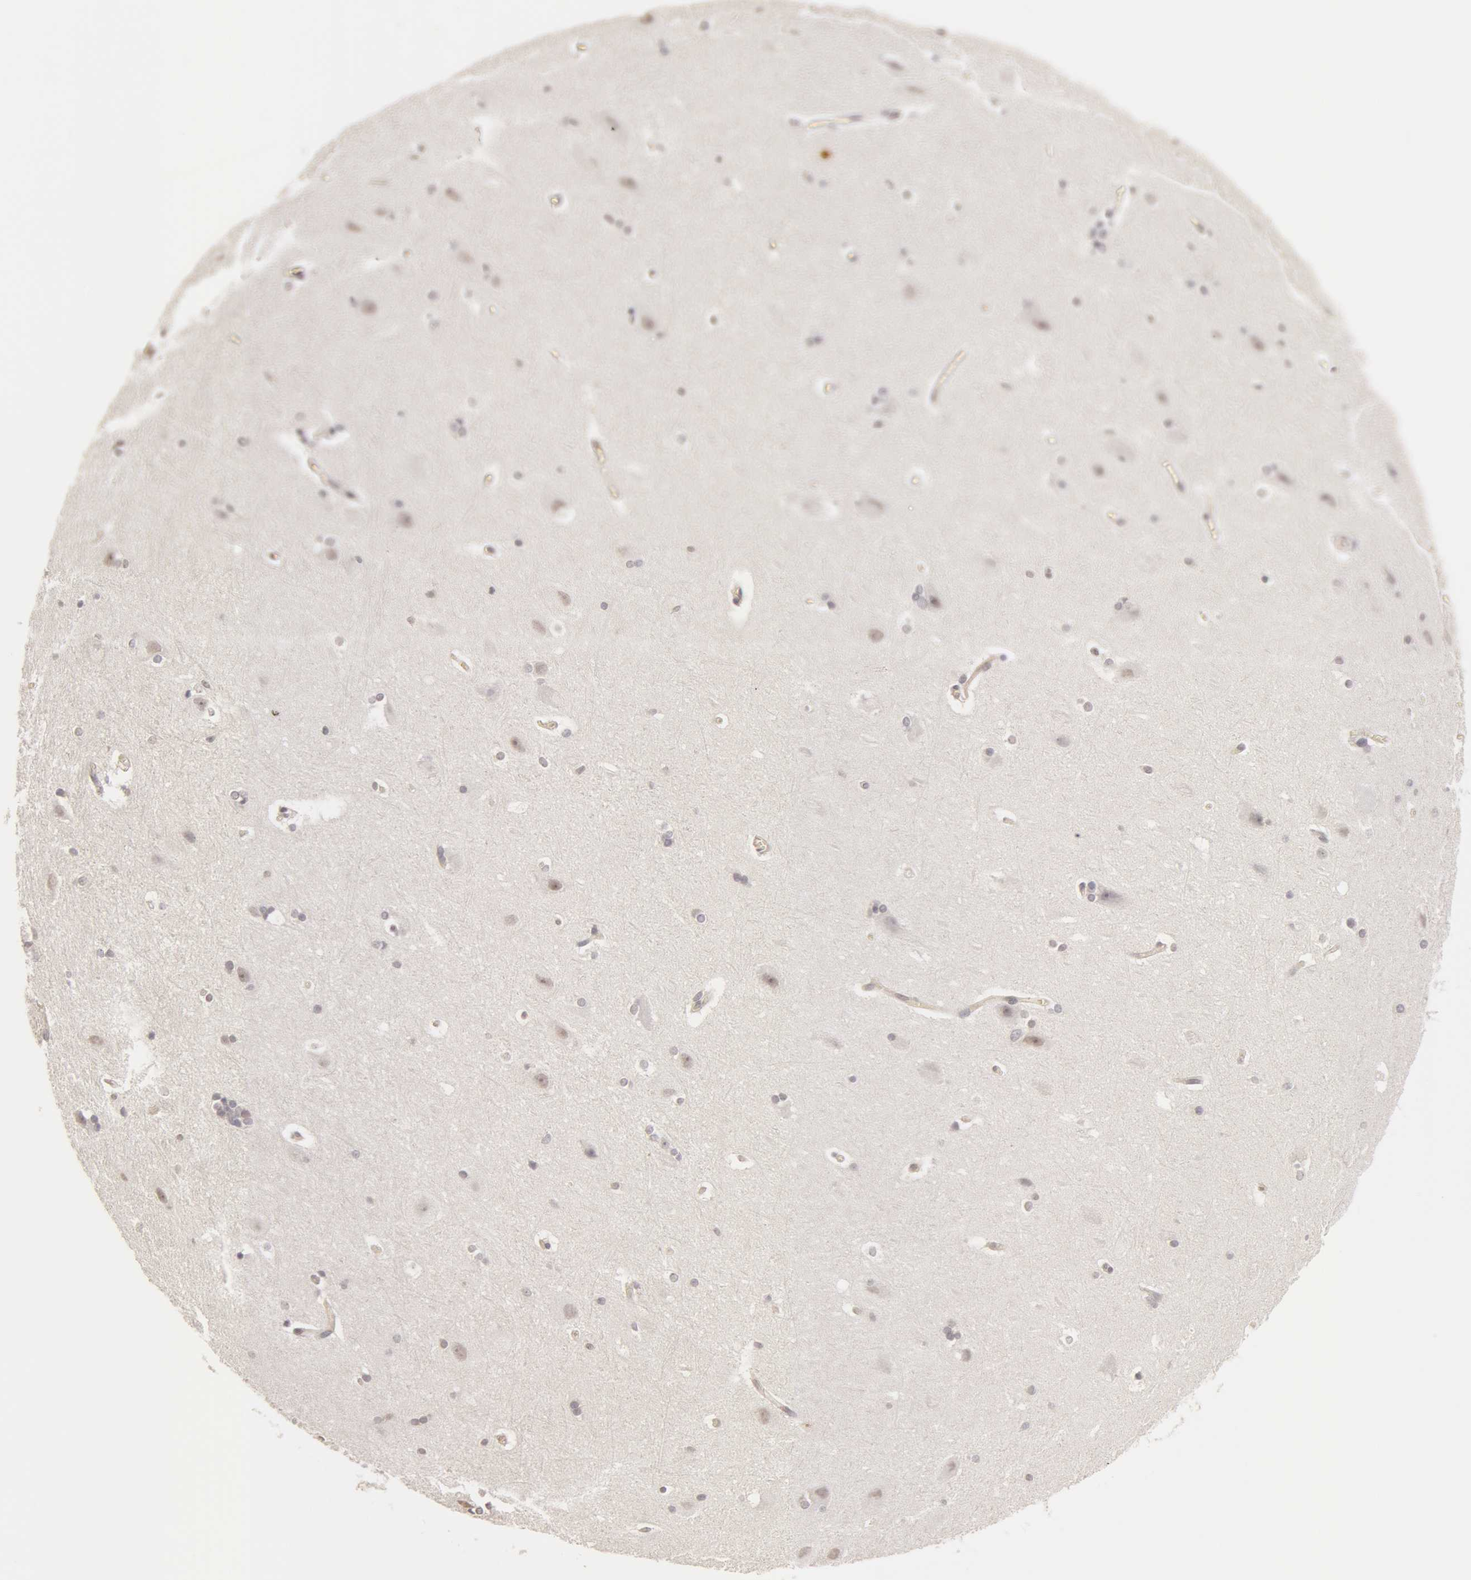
{"staining": {"intensity": "negative", "quantity": "none", "location": "none"}, "tissue": "hippocampus", "cell_type": "Glial cells", "image_type": "normal", "snomed": [{"axis": "morphology", "description": "Normal tissue, NOS"}, {"axis": "topography", "description": "Hippocampus"}], "caption": "Human hippocampus stained for a protein using immunohistochemistry (IHC) shows no expression in glial cells.", "gene": "ADAM10", "patient": {"sex": "female", "age": 19}}